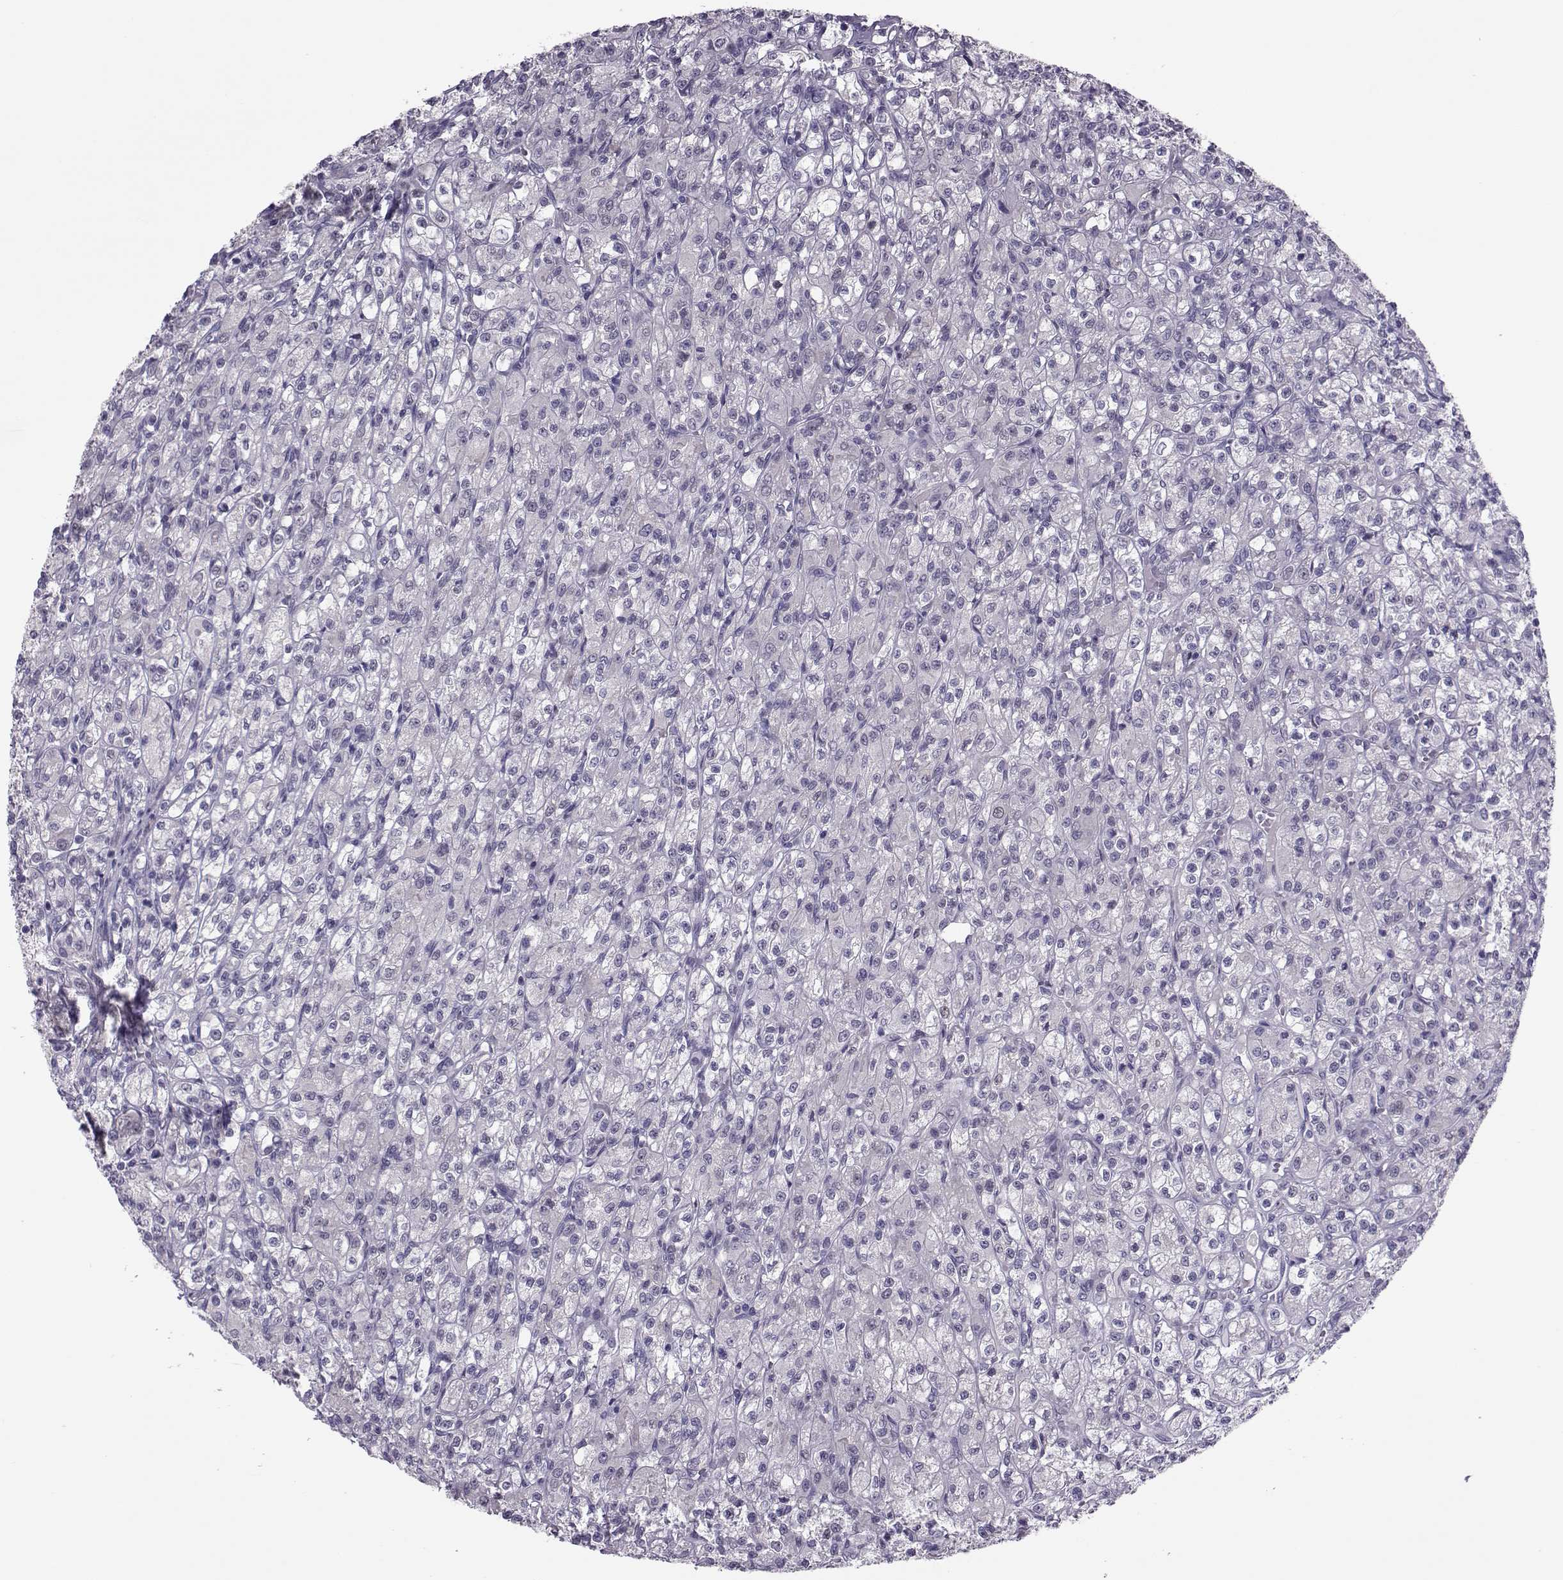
{"staining": {"intensity": "negative", "quantity": "none", "location": "none"}, "tissue": "renal cancer", "cell_type": "Tumor cells", "image_type": "cancer", "snomed": [{"axis": "morphology", "description": "Adenocarcinoma, NOS"}, {"axis": "topography", "description": "Kidney"}], "caption": "Tumor cells are negative for protein expression in human renal cancer.", "gene": "ASRGL1", "patient": {"sex": "female", "age": 70}}